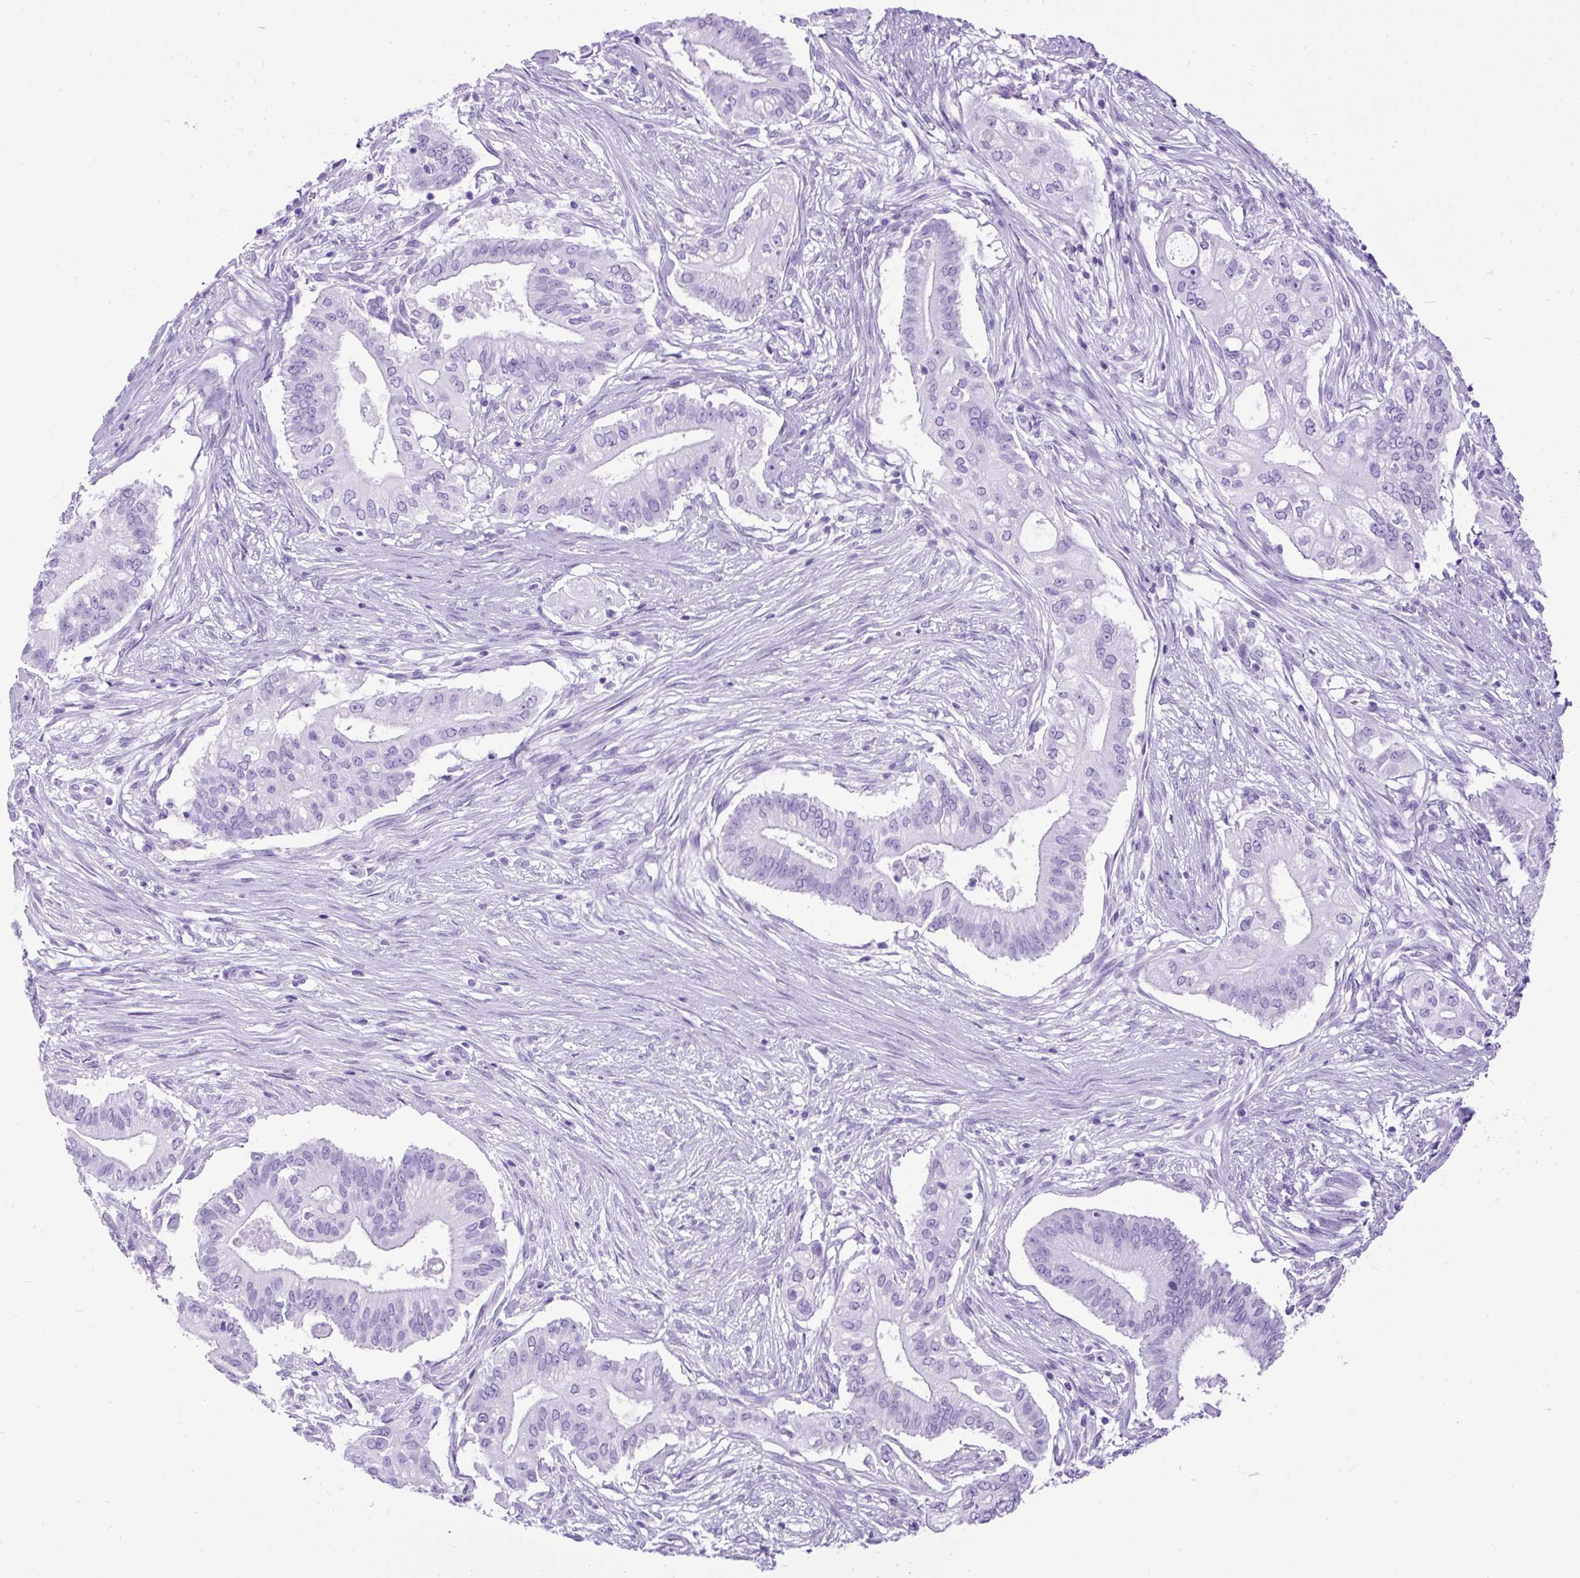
{"staining": {"intensity": "negative", "quantity": "none", "location": "none"}, "tissue": "pancreatic cancer", "cell_type": "Tumor cells", "image_type": "cancer", "snomed": [{"axis": "morphology", "description": "Adenocarcinoma, NOS"}, {"axis": "topography", "description": "Pancreas"}], "caption": "IHC image of neoplastic tissue: pancreatic cancer stained with DAB (3,3'-diaminobenzidine) demonstrates no significant protein positivity in tumor cells.", "gene": "CEL", "patient": {"sex": "female", "age": 68}}